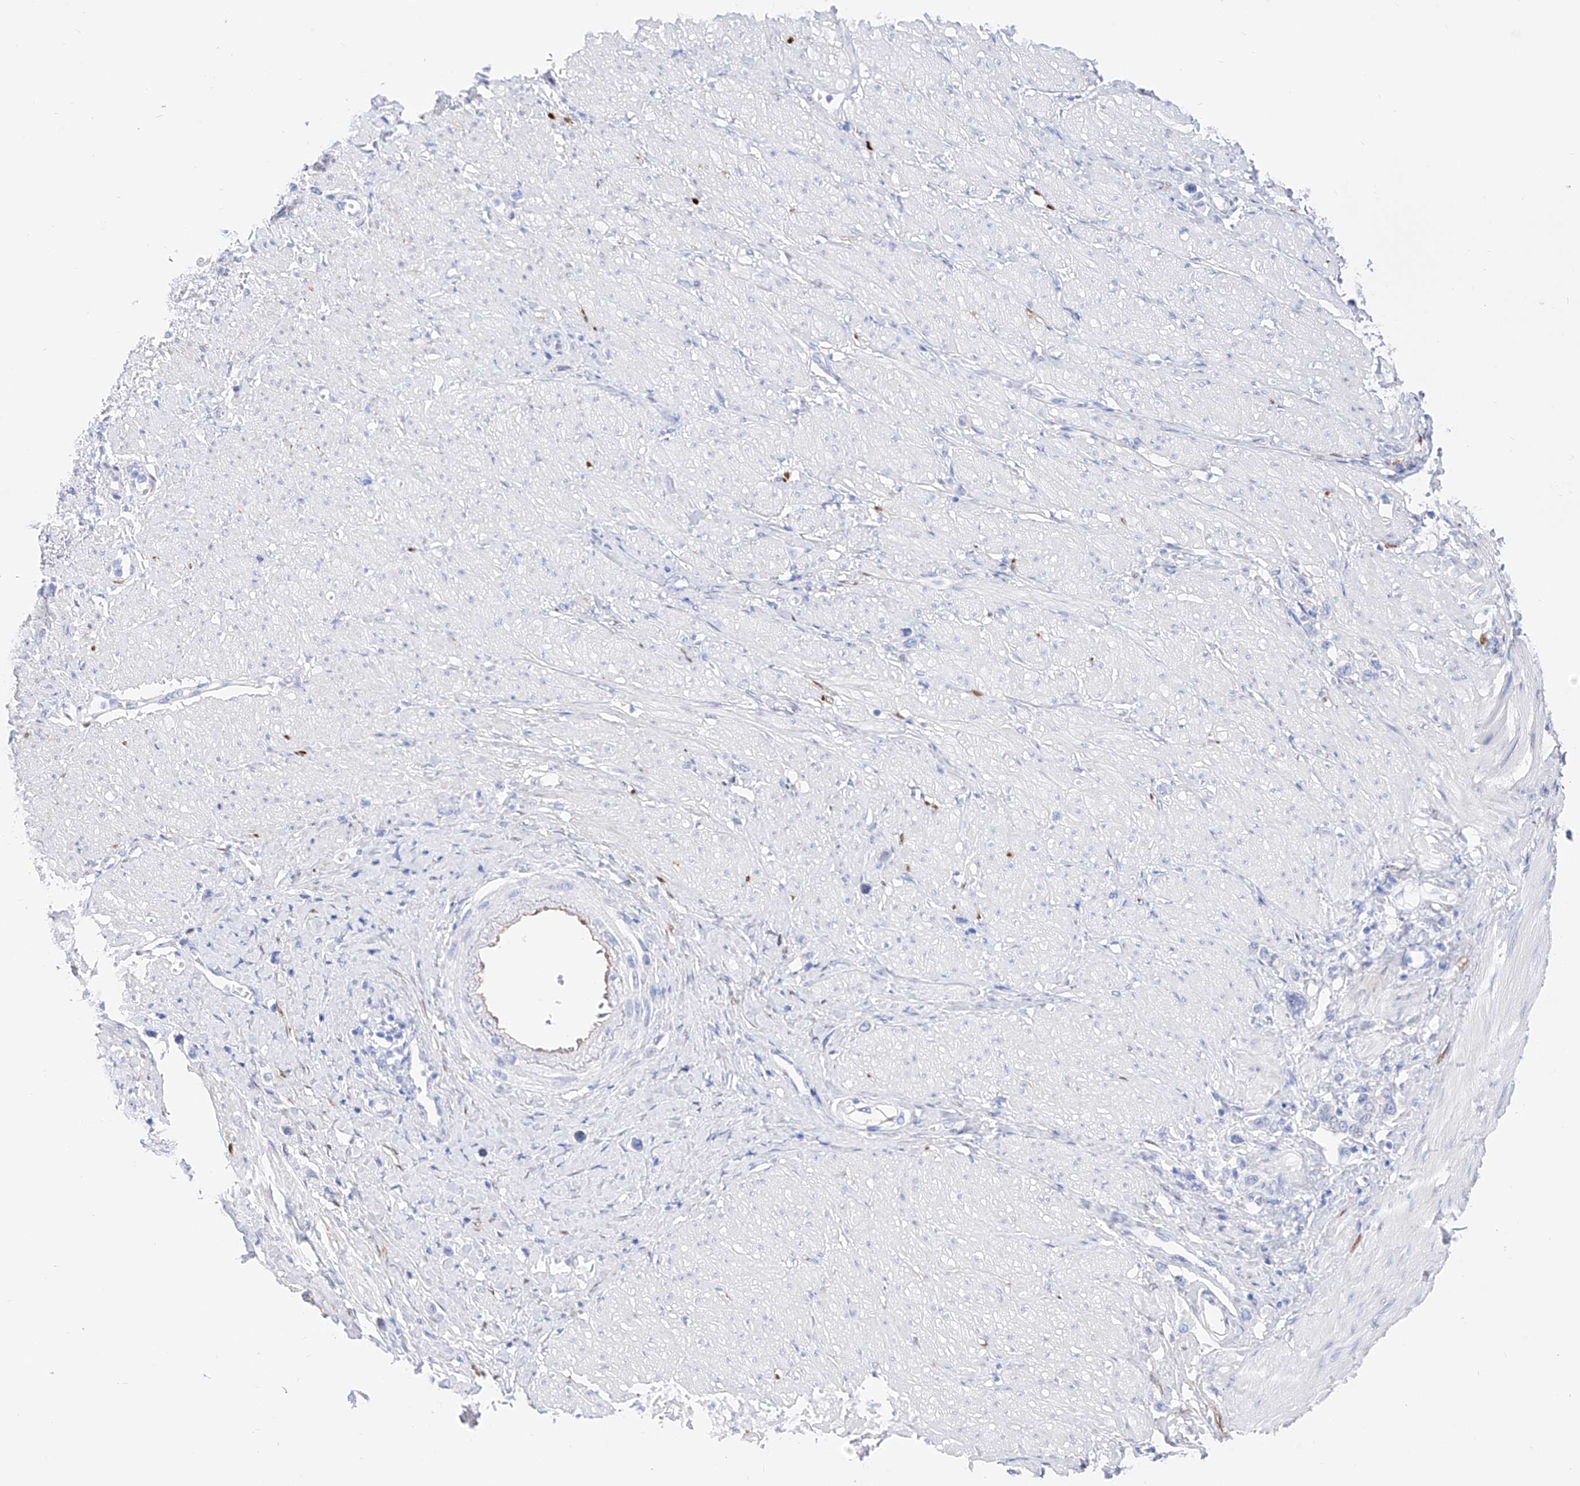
{"staining": {"intensity": "negative", "quantity": "none", "location": "none"}, "tissue": "stomach cancer", "cell_type": "Tumor cells", "image_type": "cancer", "snomed": [{"axis": "morphology", "description": "Adenocarcinoma, NOS"}, {"axis": "topography", "description": "Stomach"}], "caption": "Stomach cancer was stained to show a protein in brown. There is no significant positivity in tumor cells. (Brightfield microscopy of DAB (3,3'-diaminobenzidine) immunohistochemistry at high magnification).", "gene": "TRPC7", "patient": {"sex": "female", "age": 65}}